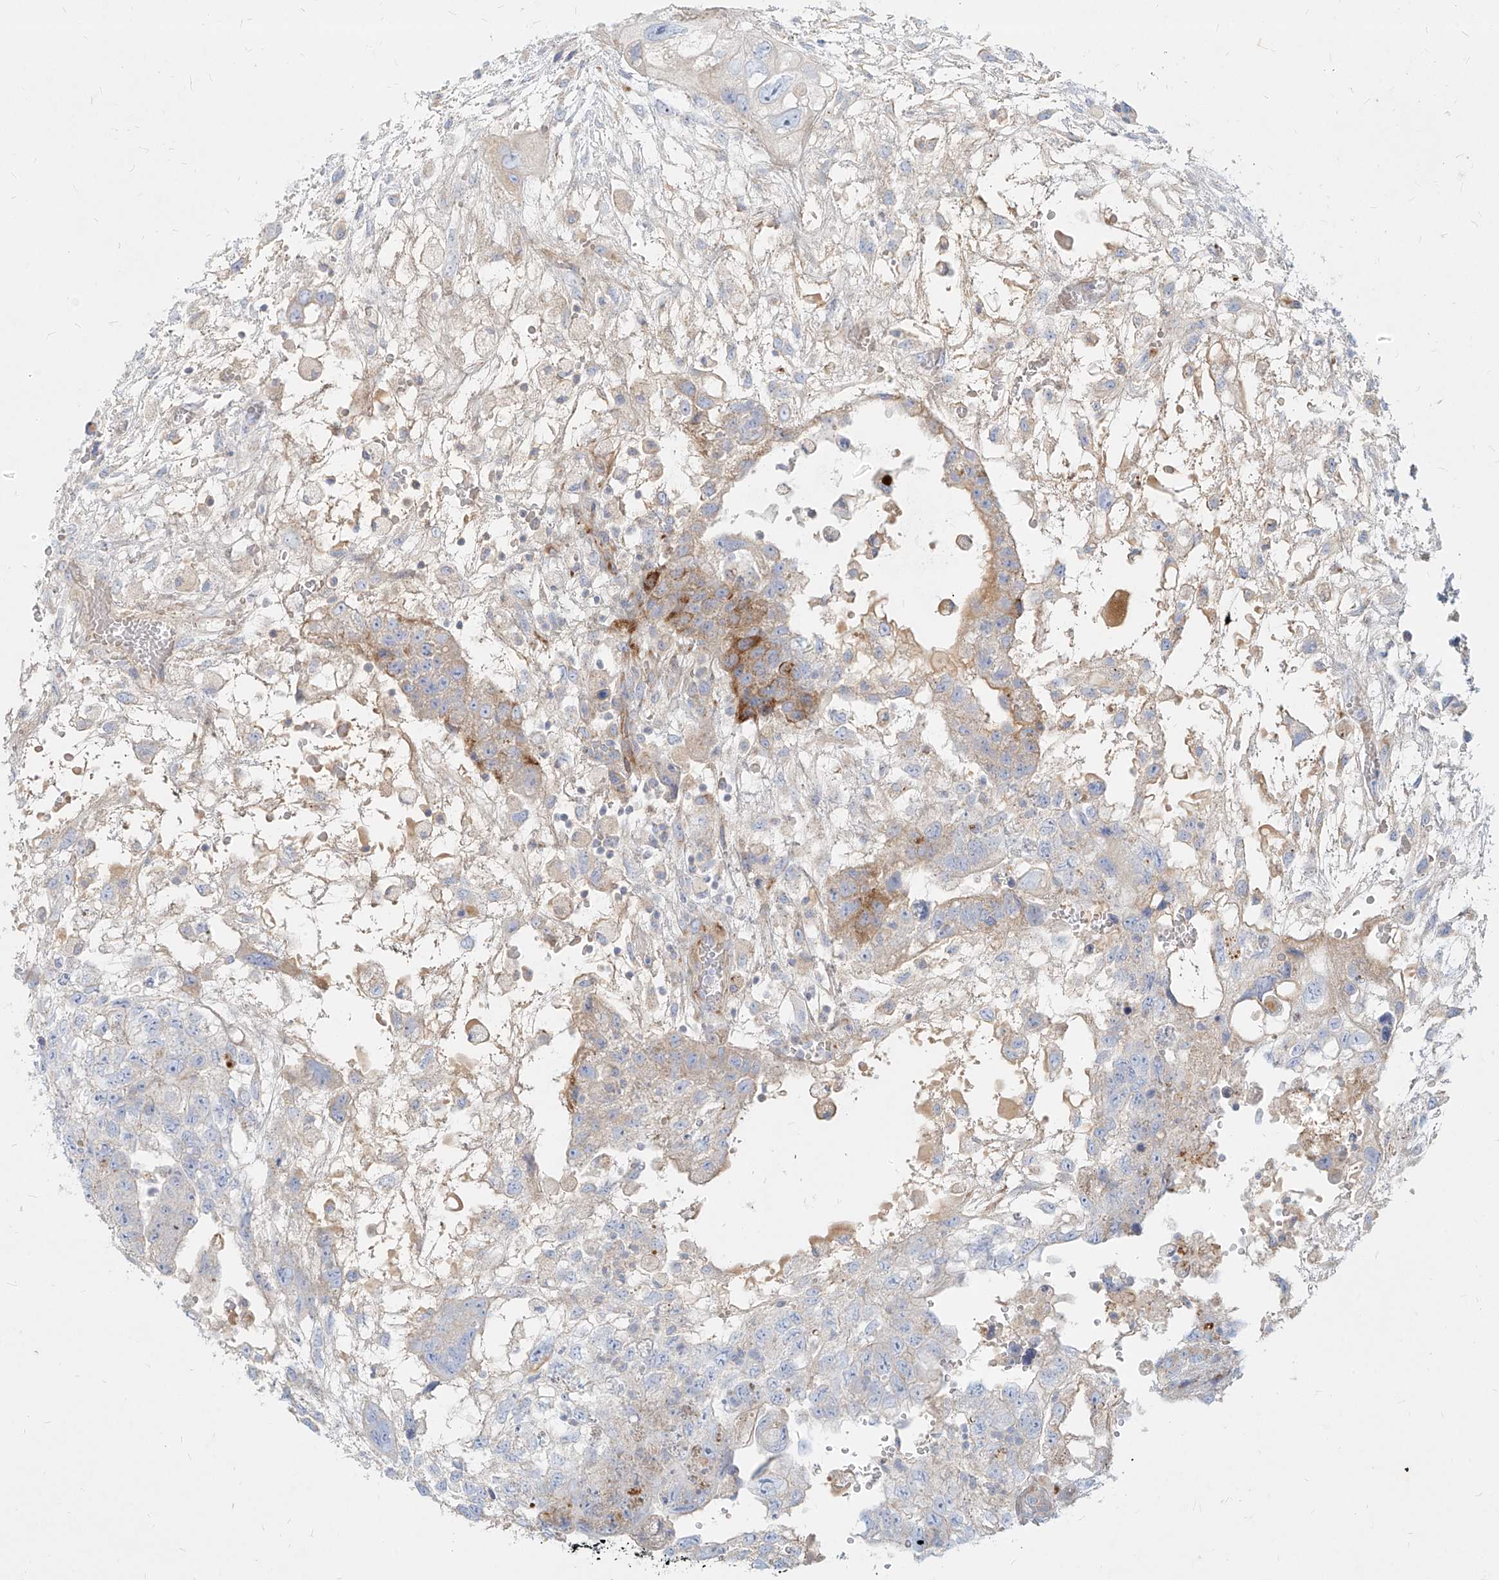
{"staining": {"intensity": "moderate", "quantity": "<25%", "location": "cytoplasmic/membranous"}, "tissue": "testis cancer", "cell_type": "Tumor cells", "image_type": "cancer", "snomed": [{"axis": "morphology", "description": "Carcinoma, Embryonal, NOS"}, {"axis": "topography", "description": "Testis"}], "caption": "Immunohistochemistry (DAB (3,3'-diaminobenzidine)) staining of testis cancer displays moderate cytoplasmic/membranous protein expression in about <25% of tumor cells. Nuclei are stained in blue.", "gene": "MTX2", "patient": {"sex": "male", "age": 36}}